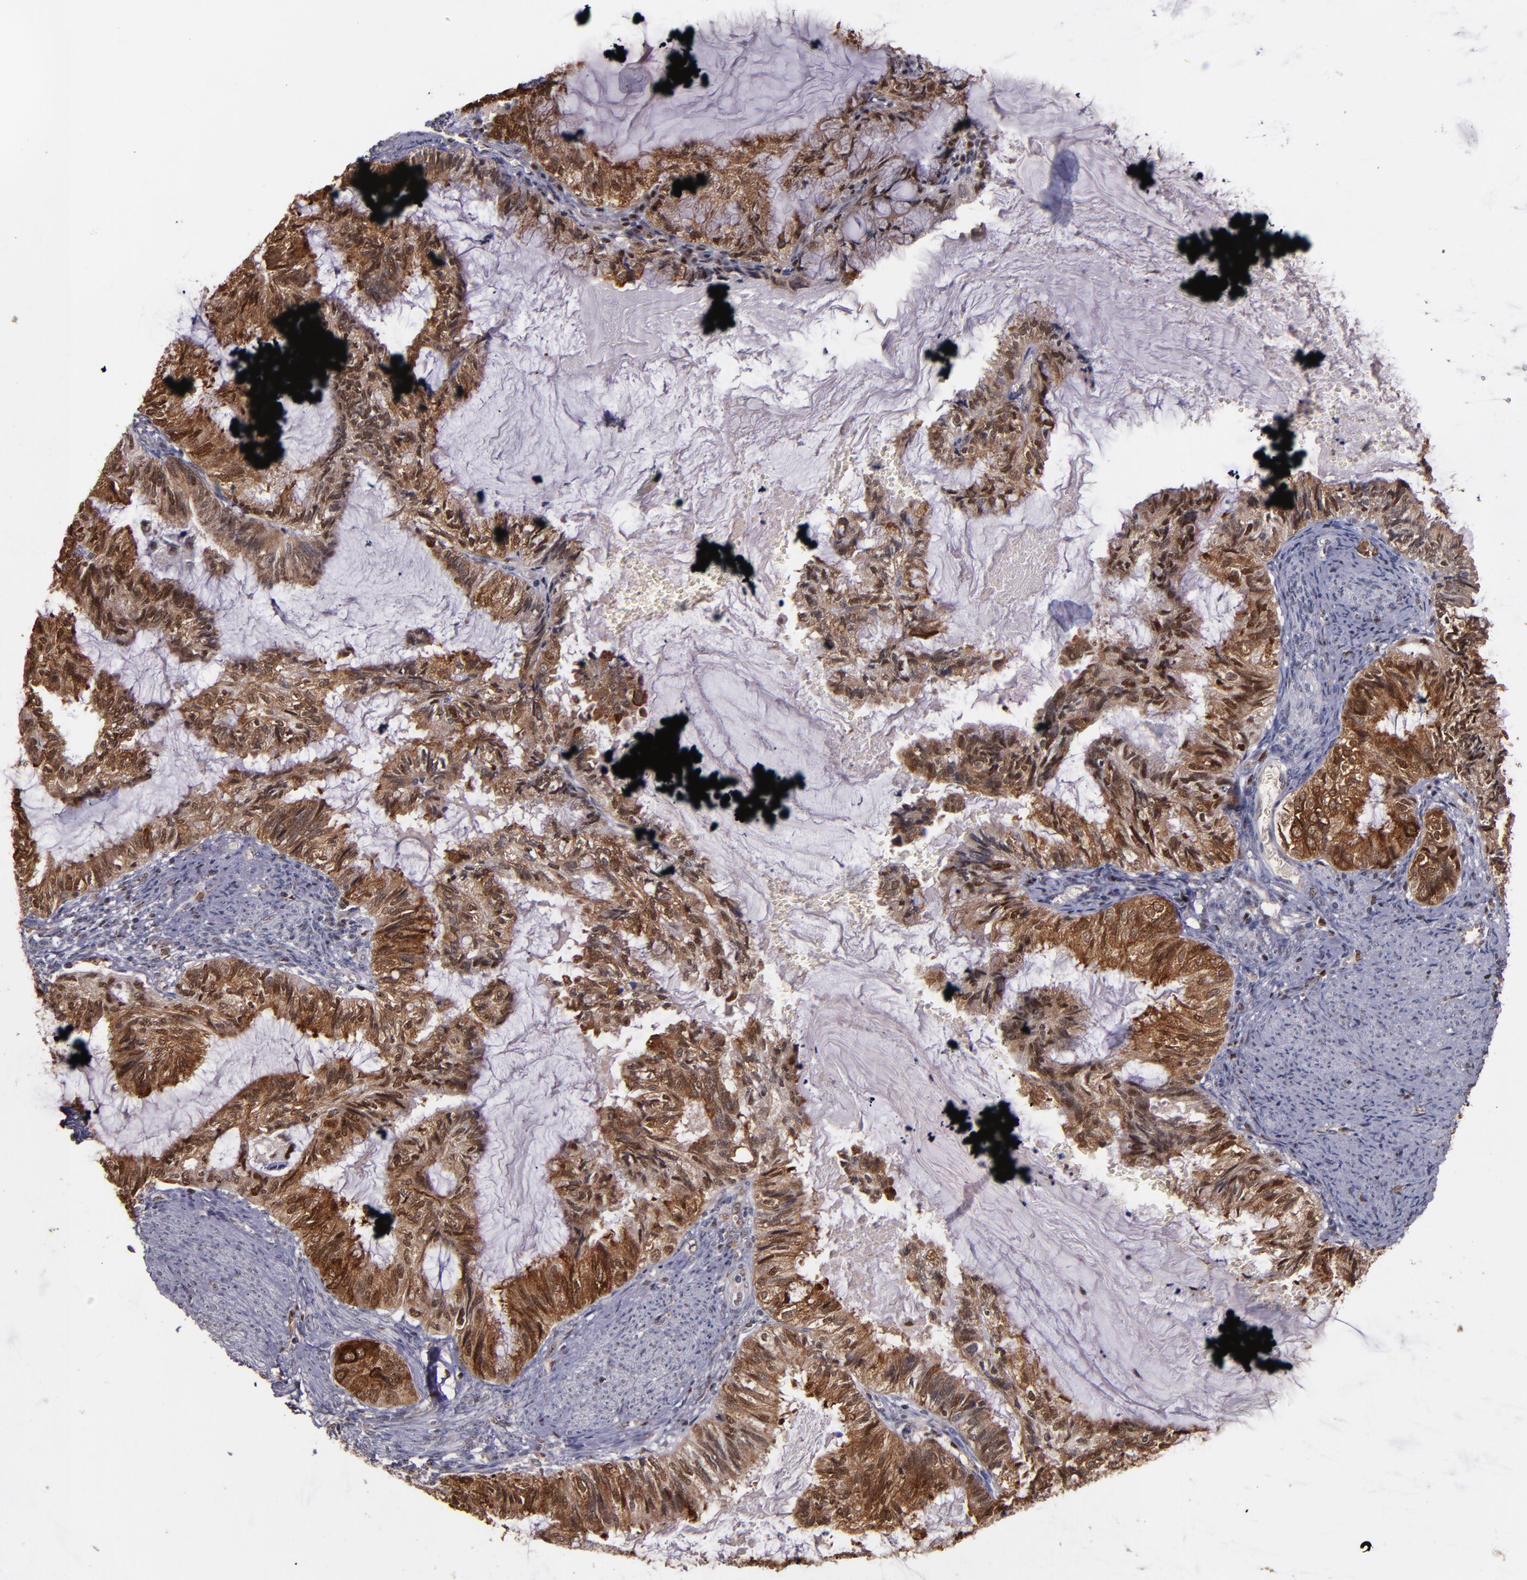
{"staining": {"intensity": "strong", "quantity": ">75%", "location": "cytoplasmic/membranous,nuclear"}, "tissue": "endometrial cancer", "cell_type": "Tumor cells", "image_type": "cancer", "snomed": [{"axis": "morphology", "description": "Adenocarcinoma, NOS"}, {"axis": "topography", "description": "Endometrium"}], "caption": "Strong cytoplasmic/membranous and nuclear staining is present in about >75% of tumor cells in endometrial cancer.", "gene": "CHEK2", "patient": {"sex": "female", "age": 86}}